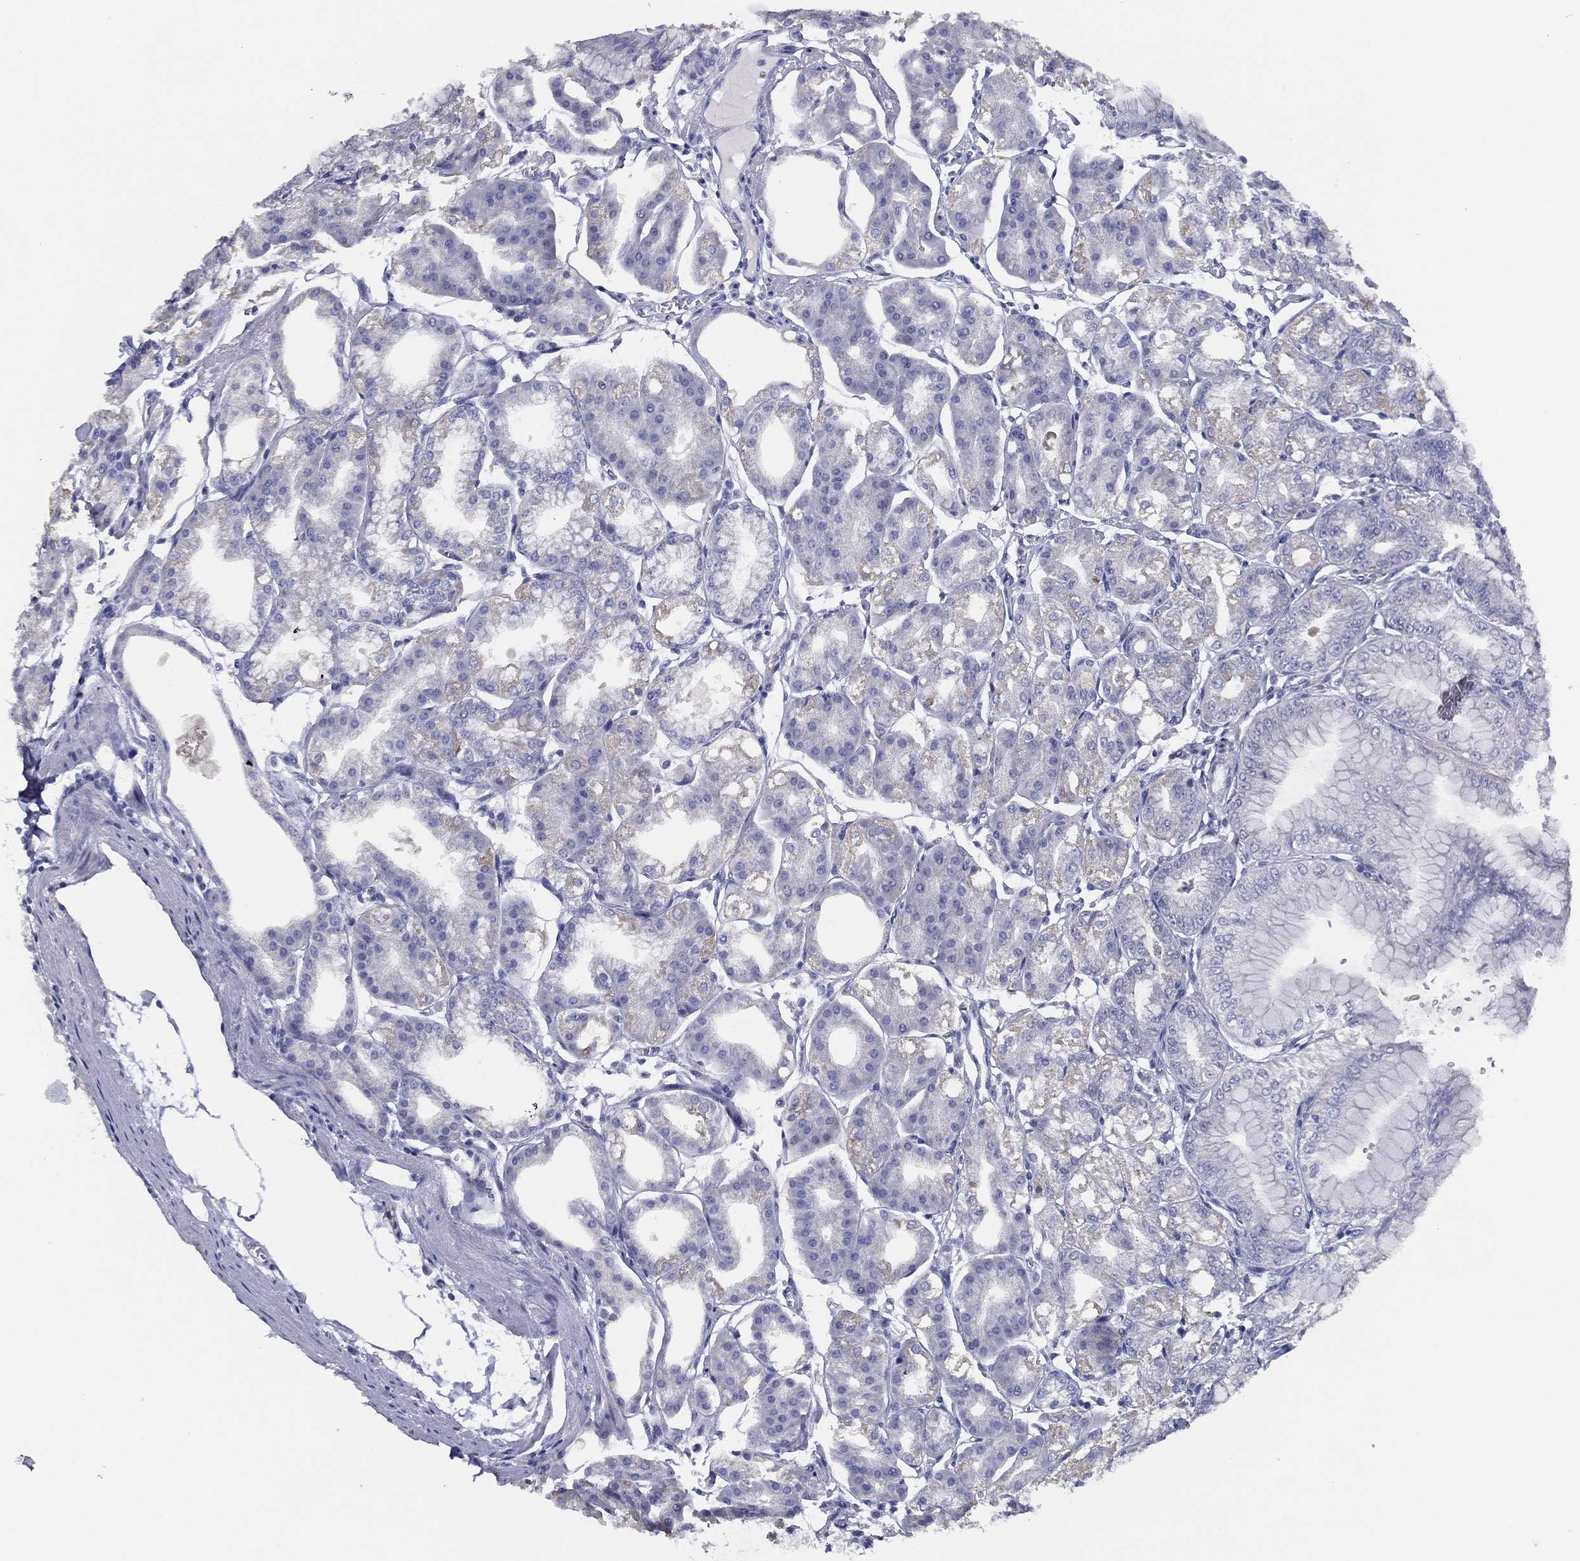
{"staining": {"intensity": "negative", "quantity": "none", "location": "none"}, "tissue": "stomach", "cell_type": "Glandular cells", "image_type": "normal", "snomed": [{"axis": "morphology", "description": "Normal tissue, NOS"}, {"axis": "topography", "description": "Stomach"}], "caption": "Immunohistochemical staining of normal stomach demonstrates no significant staining in glandular cells. (DAB (3,3'-diaminobenzidine) IHC, high magnification).", "gene": "SLC13A4", "patient": {"sex": "male", "age": 71}}